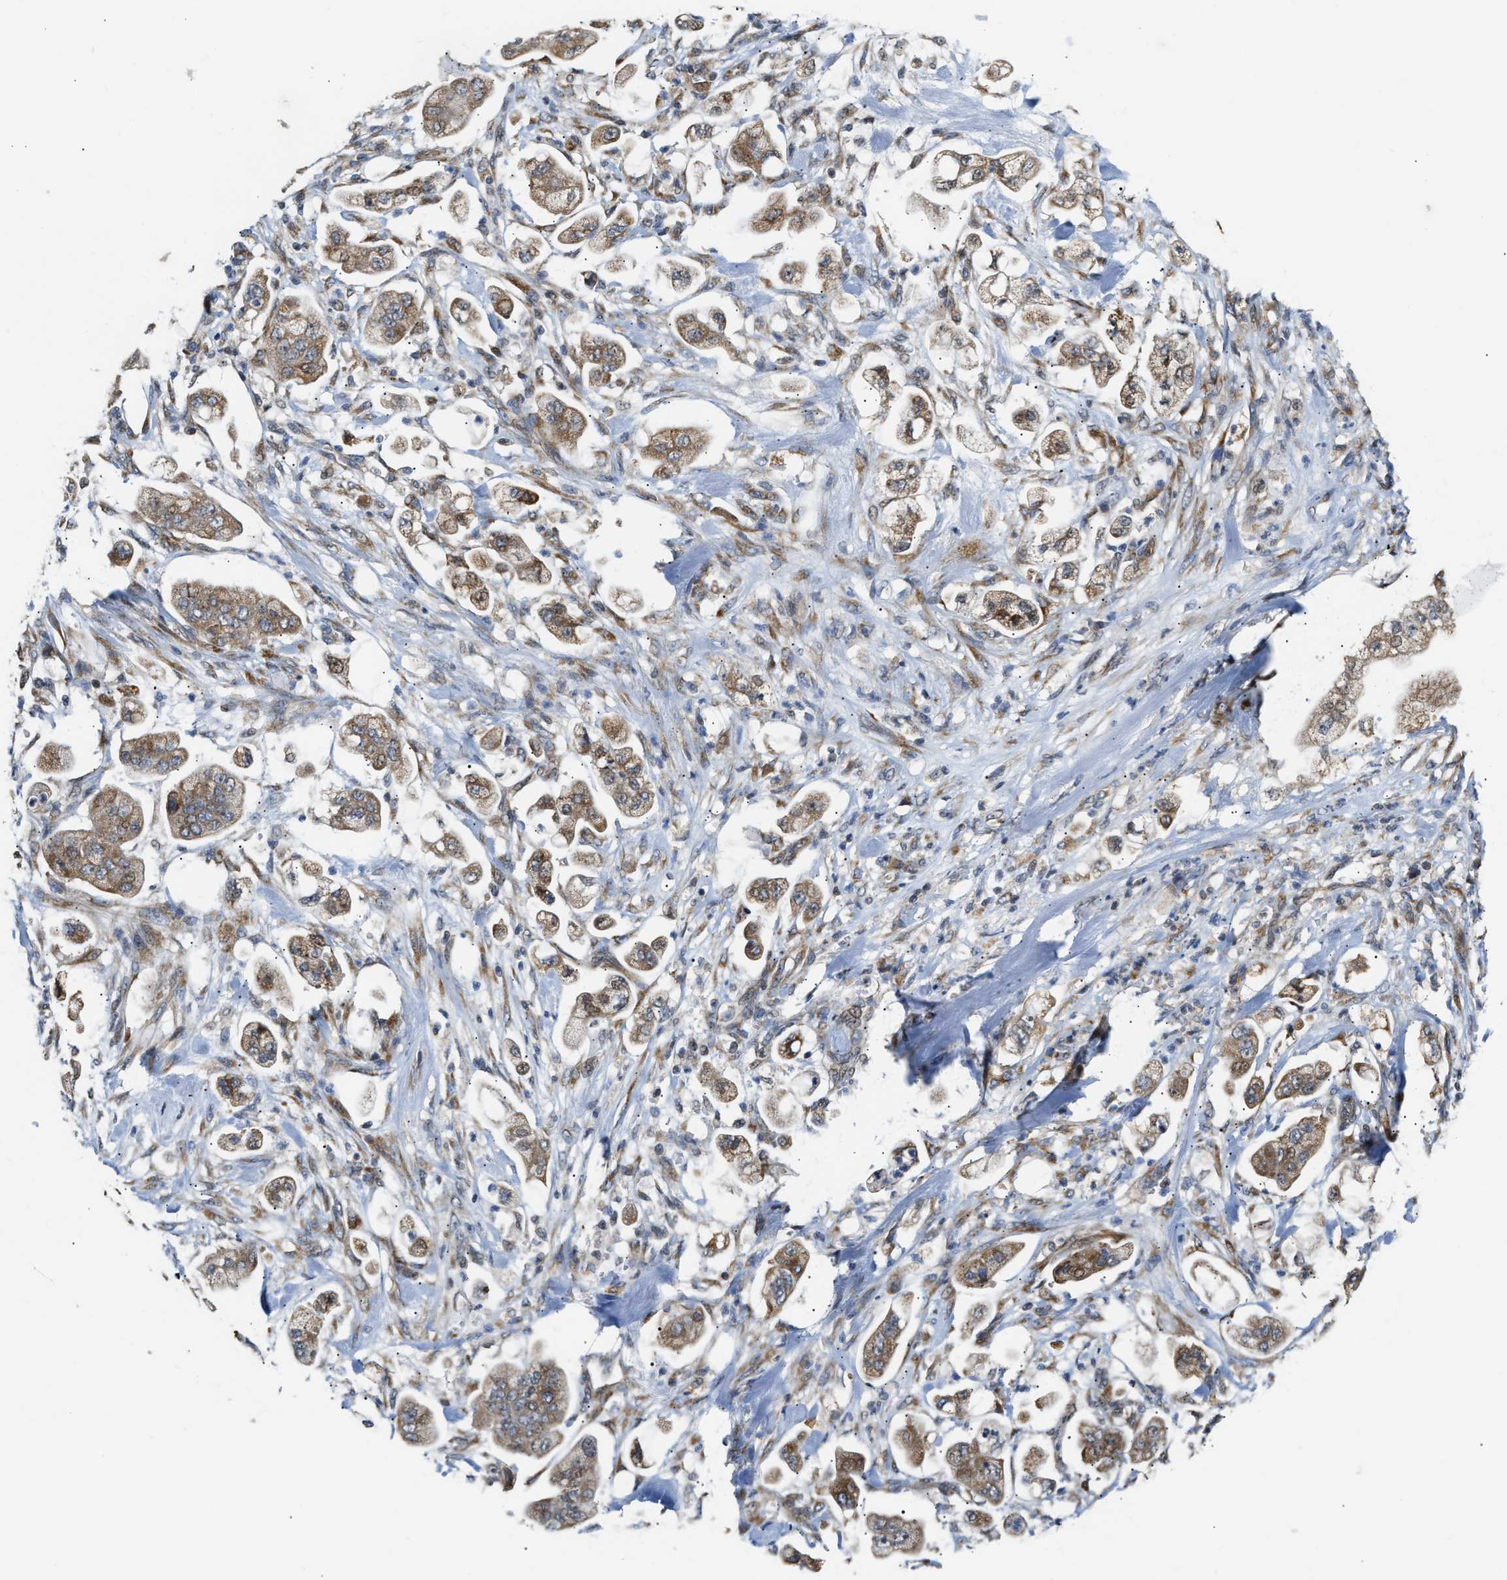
{"staining": {"intensity": "moderate", "quantity": ">75%", "location": "cytoplasmic/membranous"}, "tissue": "stomach cancer", "cell_type": "Tumor cells", "image_type": "cancer", "snomed": [{"axis": "morphology", "description": "Adenocarcinoma, NOS"}, {"axis": "topography", "description": "Stomach"}], "caption": "DAB immunohistochemical staining of stomach adenocarcinoma shows moderate cytoplasmic/membranous protein expression in approximately >75% of tumor cells.", "gene": "DEPTOR", "patient": {"sex": "male", "age": 62}}